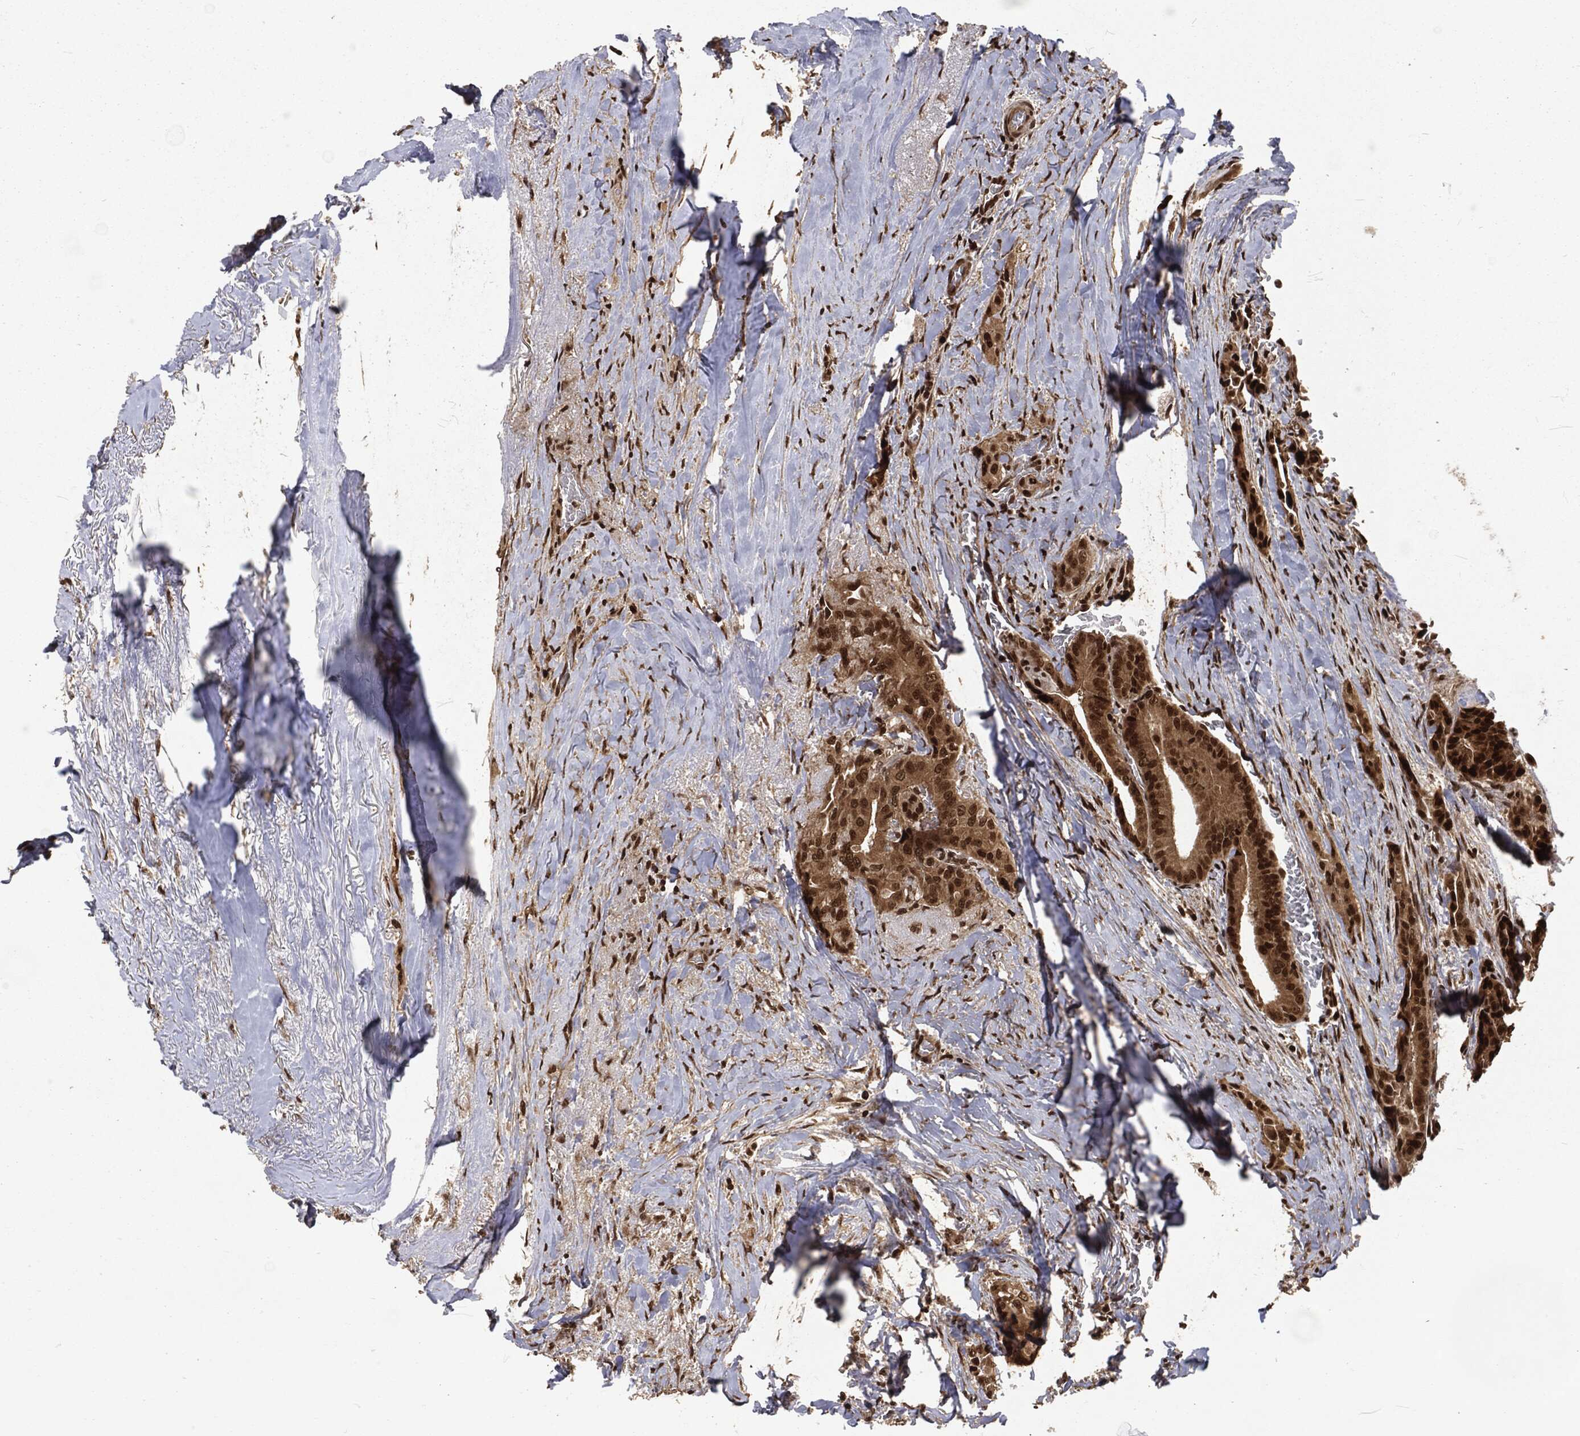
{"staining": {"intensity": "strong", "quantity": "25%-75%", "location": "nuclear"}, "tissue": "thyroid cancer", "cell_type": "Tumor cells", "image_type": "cancer", "snomed": [{"axis": "morphology", "description": "Papillary adenocarcinoma, NOS"}, {"axis": "topography", "description": "Thyroid gland"}], "caption": "Thyroid papillary adenocarcinoma stained with a brown dye reveals strong nuclear positive positivity in approximately 25%-75% of tumor cells.", "gene": "NGRN", "patient": {"sex": "male", "age": 61}}